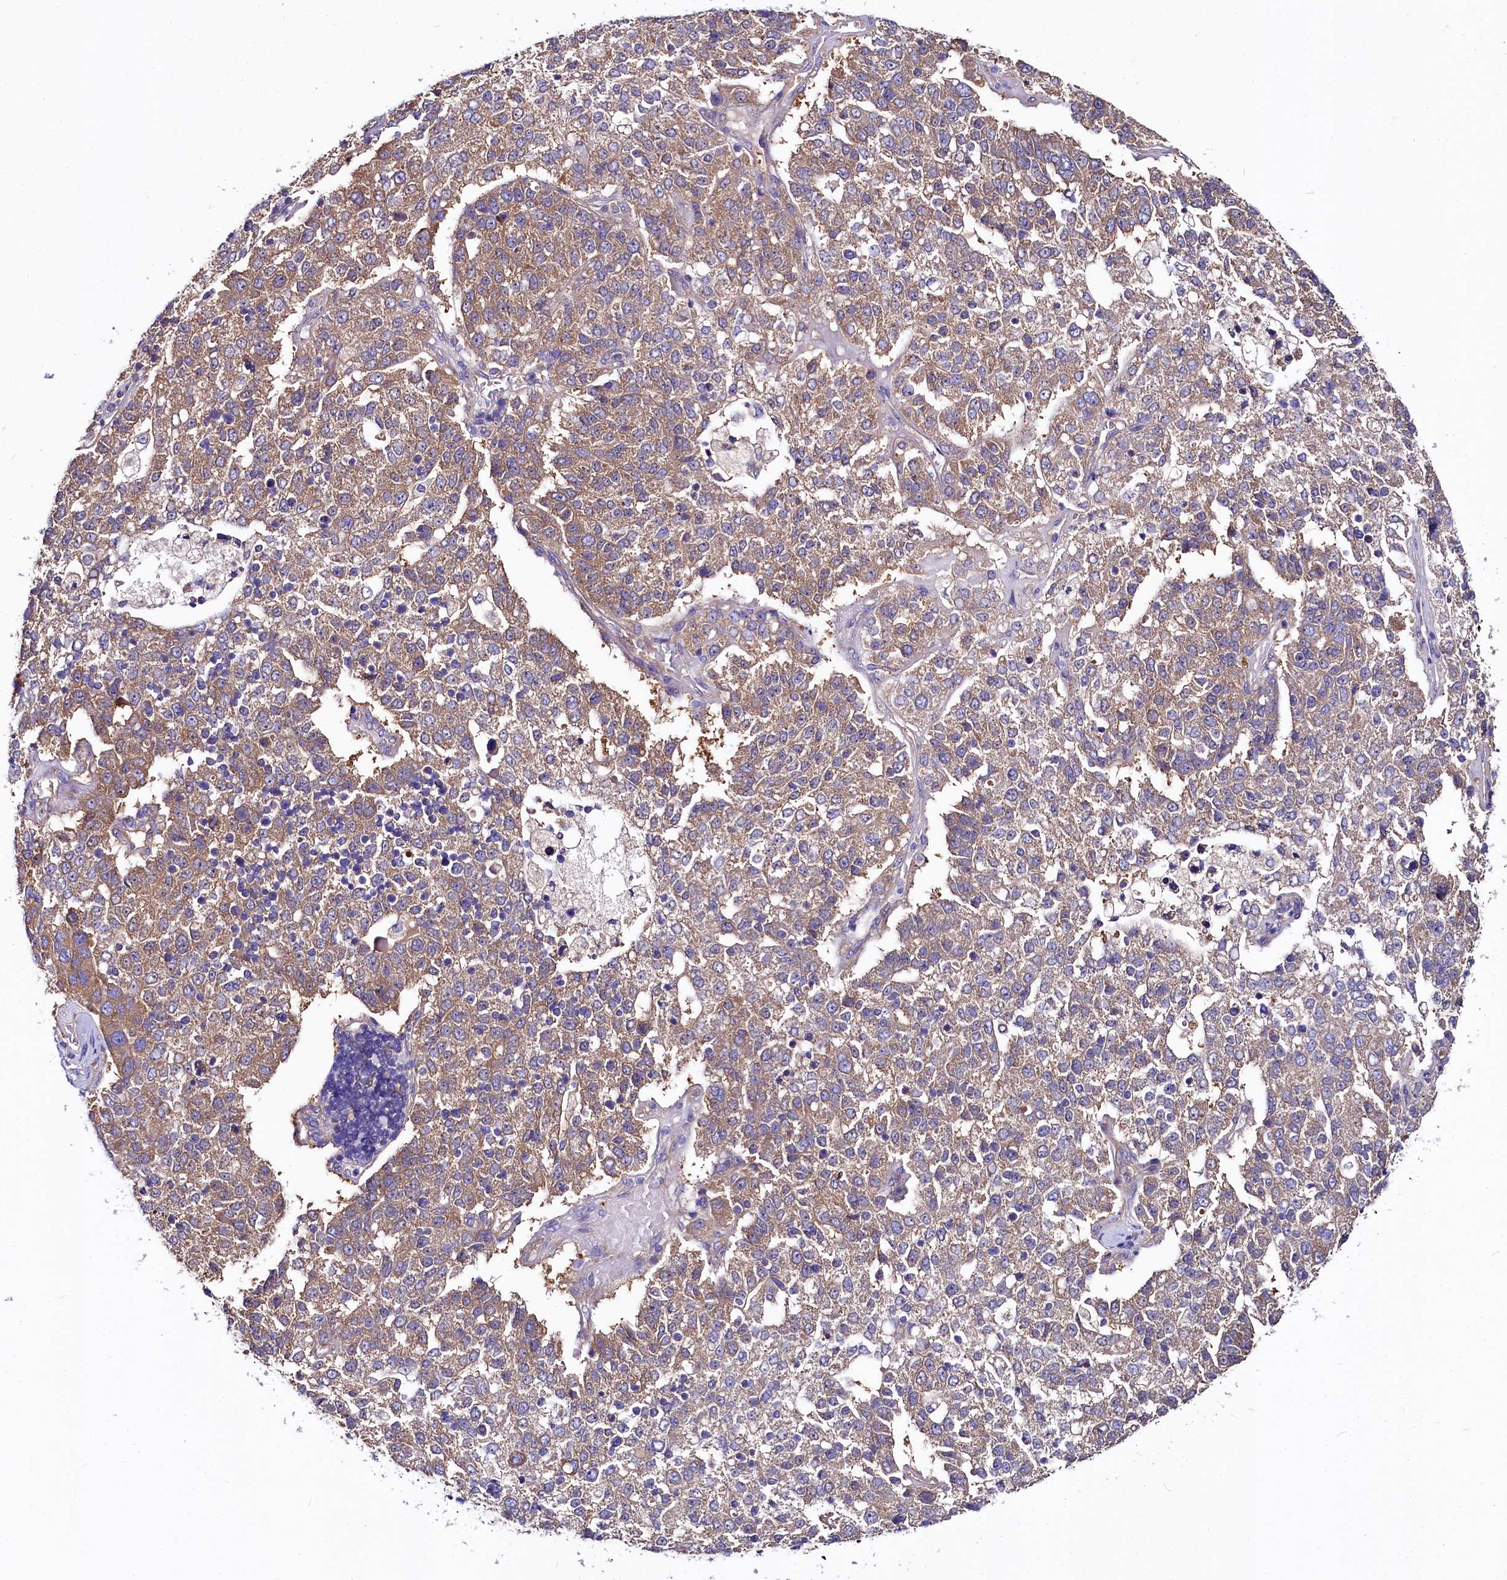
{"staining": {"intensity": "moderate", "quantity": ">75%", "location": "cytoplasmic/membranous"}, "tissue": "pancreatic cancer", "cell_type": "Tumor cells", "image_type": "cancer", "snomed": [{"axis": "morphology", "description": "Adenocarcinoma, NOS"}, {"axis": "topography", "description": "Pancreas"}], "caption": "Brown immunohistochemical staining in human pancreatic cancer (adenocarcinoma) displays moderate cytoplasmic/membranous positivity in approximately >75% of tumor cells.", "gene": "QARS1", "patient": {"sex": "female", "age": 61}}